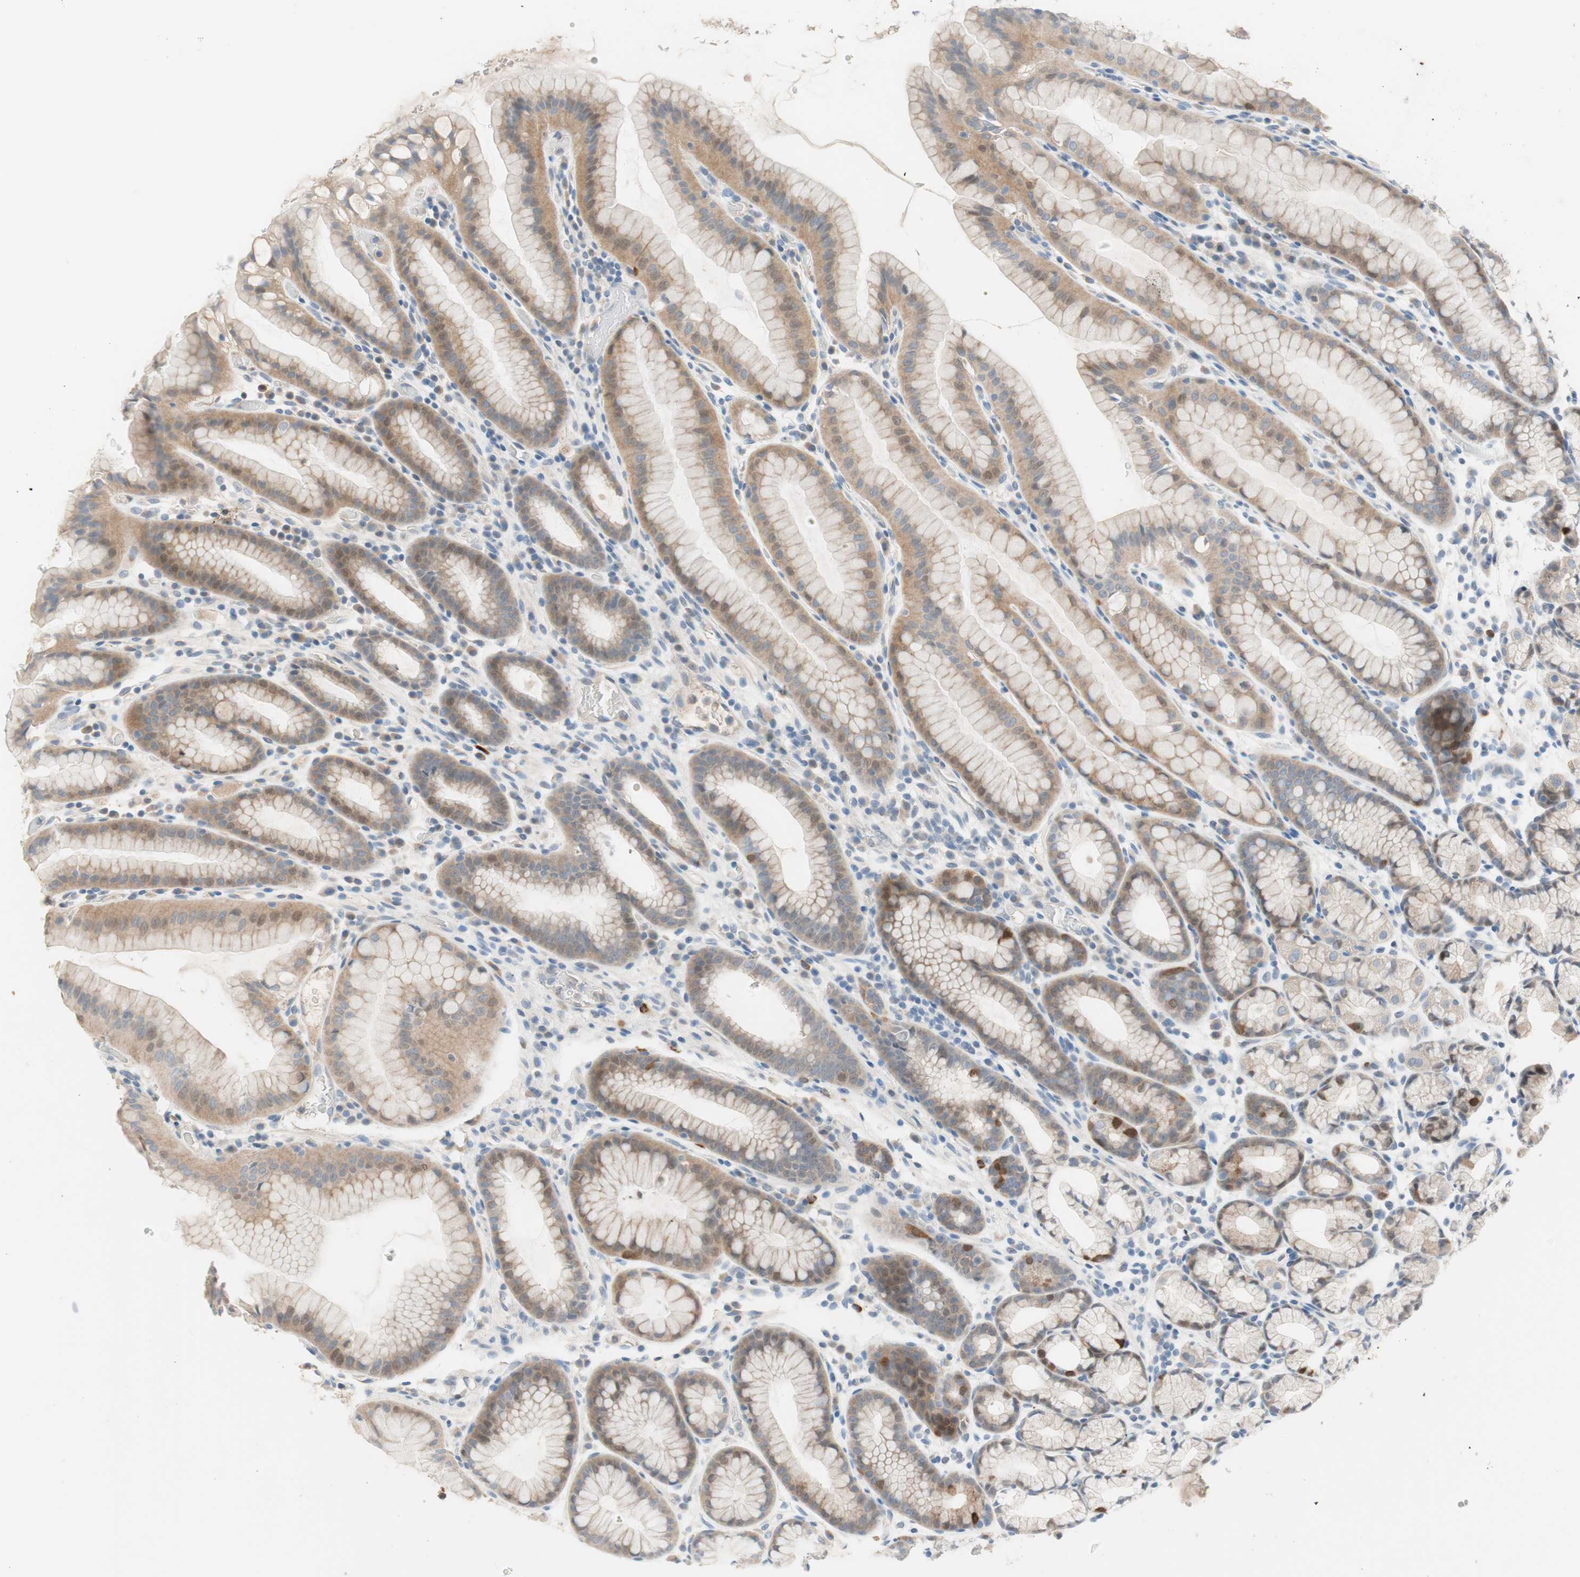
{"staining": {"intensity": "moderate", "quantity": "25%-75%", "location": "cytoplasmic/membranous"}, "tissue": "stomach", "cell_type": "Glandular cells", "image_type": "normal", "snomed": [{"axis": "morphology", "description": "Normal tissue, NOS"}, {"axis": "topography", "description": "Stomach, upper"}], "caption": "IHC of benign human stomach shows medium levels of moderate cytoplasmic/membranous expression in approximately 25%-75% of glandular cells. (IHC, brightfield microscopy, high magnification).", "gene": "PDZK1", "patient": {"sex": "male", "age": 68}}